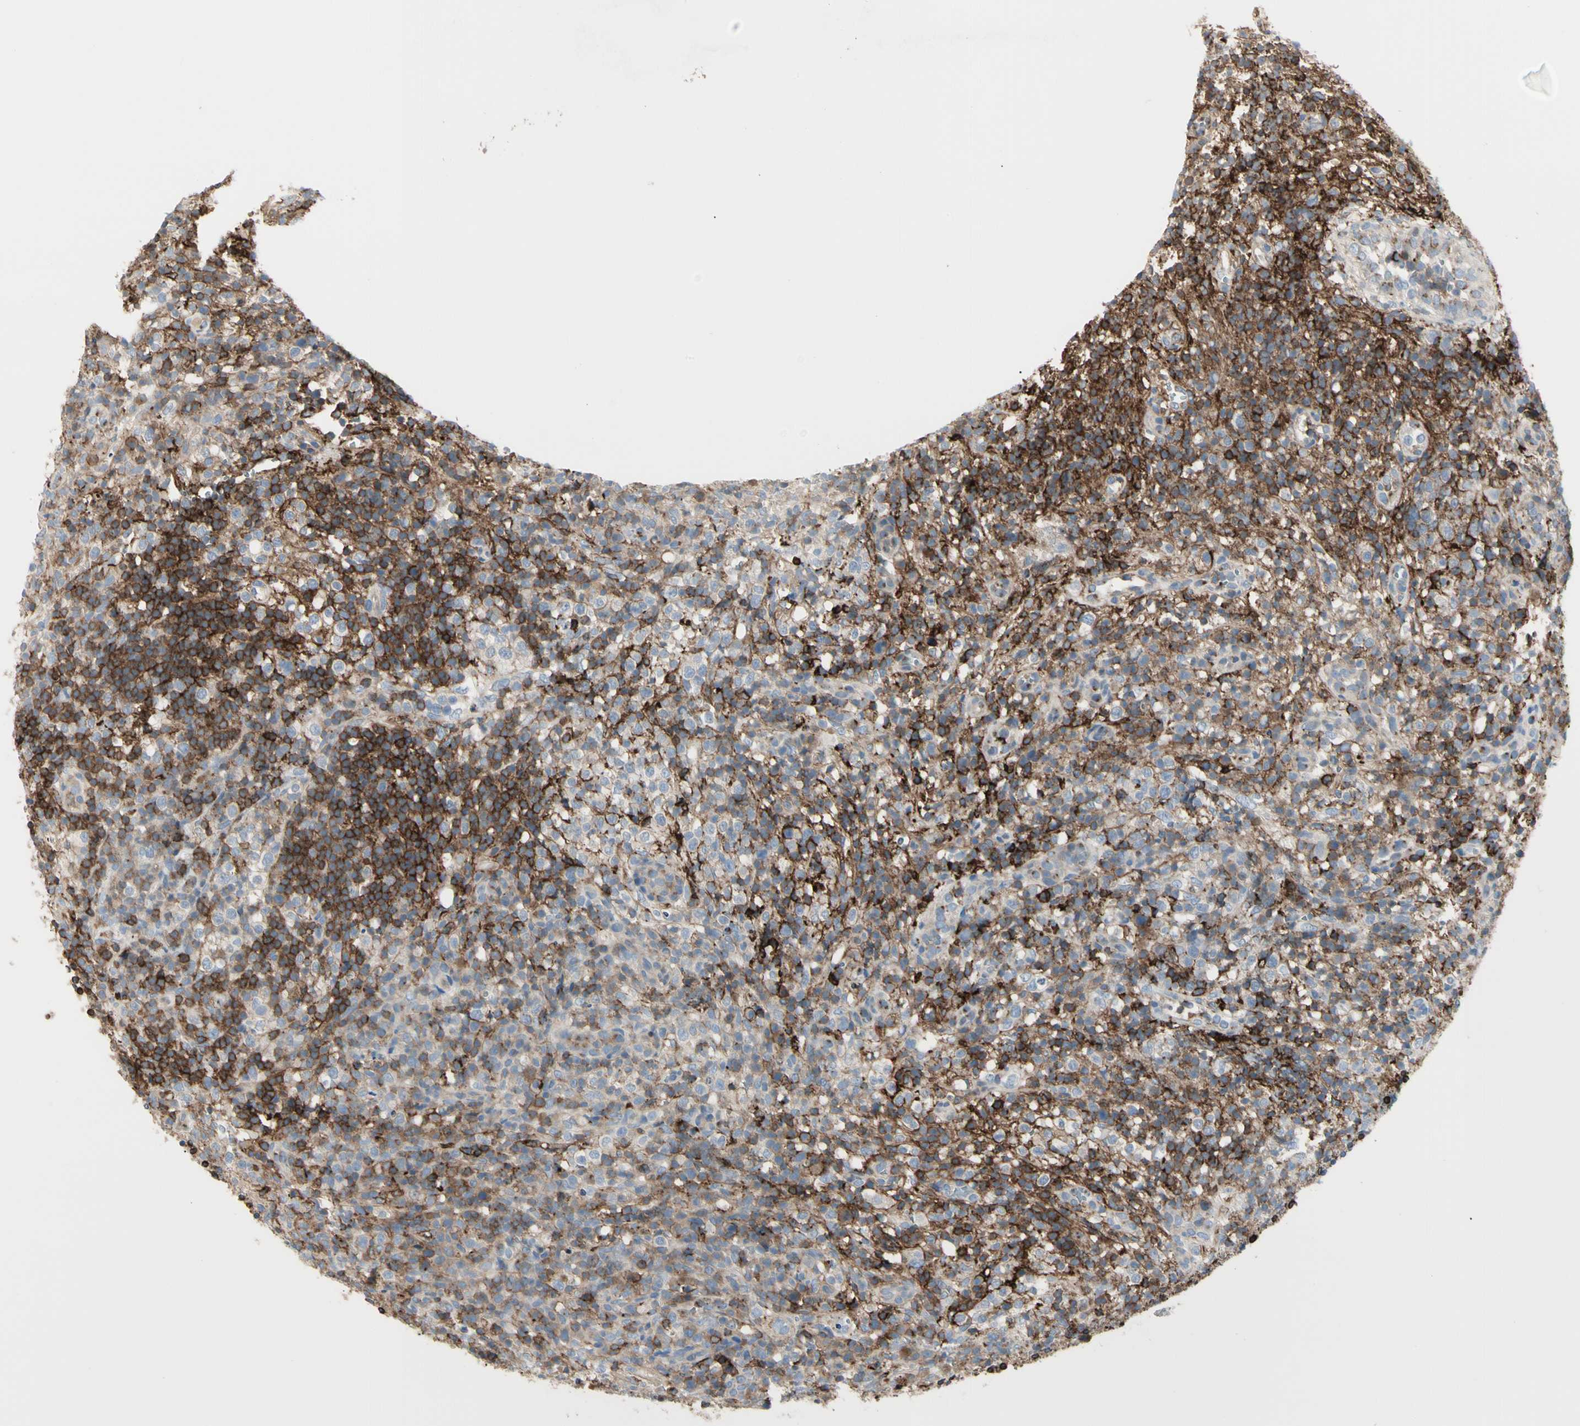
{"staining": {"intensity": "weak", "quantity": ">75%", "location": "cytoplasmic/membranous"}, "tissue": "lymphoma", "cell_type": "Tumor cells", "image_type": "cancer", "snomed": [{"axis": "morphology", "description": "Malignant lymphoma, non-Hodgkin's type, High grade"}, {"axis": "topography", "description": "Lymph node"}], "caption": "About >75% of tumor cells in high-grade malignant lymphoma, non-Hodgkin's type demonstrate weak cytoplasmic/membranous protein expression as visualized by brown immunohistochemical staining.", "gene": "CLEC2B", "patient": {"sex": "female", "age": 76}}